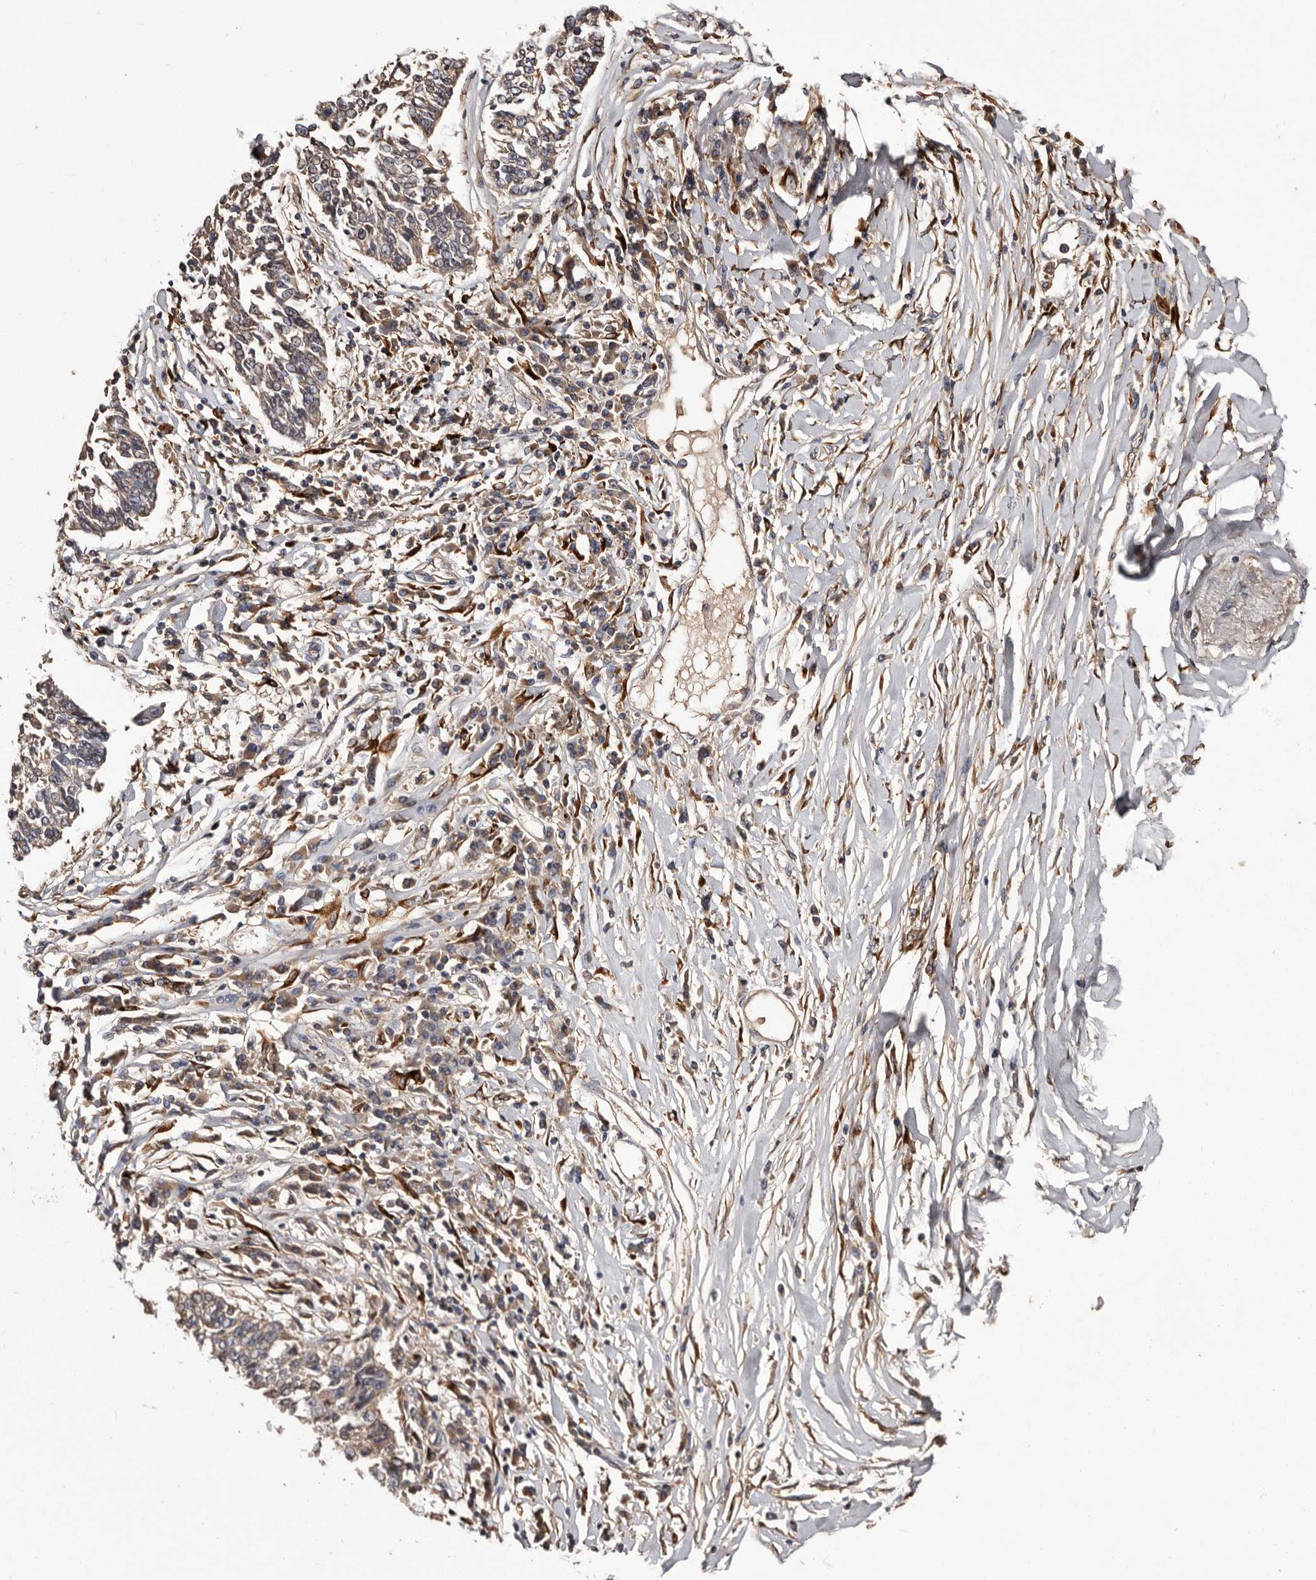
{"staining": {"intensity": "negative", "quantity": "none", "location": "none"}, "tissue": "lung cancer", "cell_type": "Tumor cells", "image_type": "cancer", "snomed": [{"axis": "morphology", "description": "Normal tissue, NOS"}, {"axis": "morphology", "description": "Squamous cell carcinoma, NOS"}, {"axis": "topography", "description": "Cartilage tissue"}, {"axis": "topography", "description": "Bronchus"}, {"axis": "topography", "description": "Lung"}, {"axis": "topography", "description": "Peripheral nerve tissue"}], "caption": "Human lung cancer (squamous cell carcinoma) stained for a protein using immunohistochemistry demonstrates no staining in tumor cells.", "gene": "CYP1B1", "patient": {"sex": "female", "age": 49}}